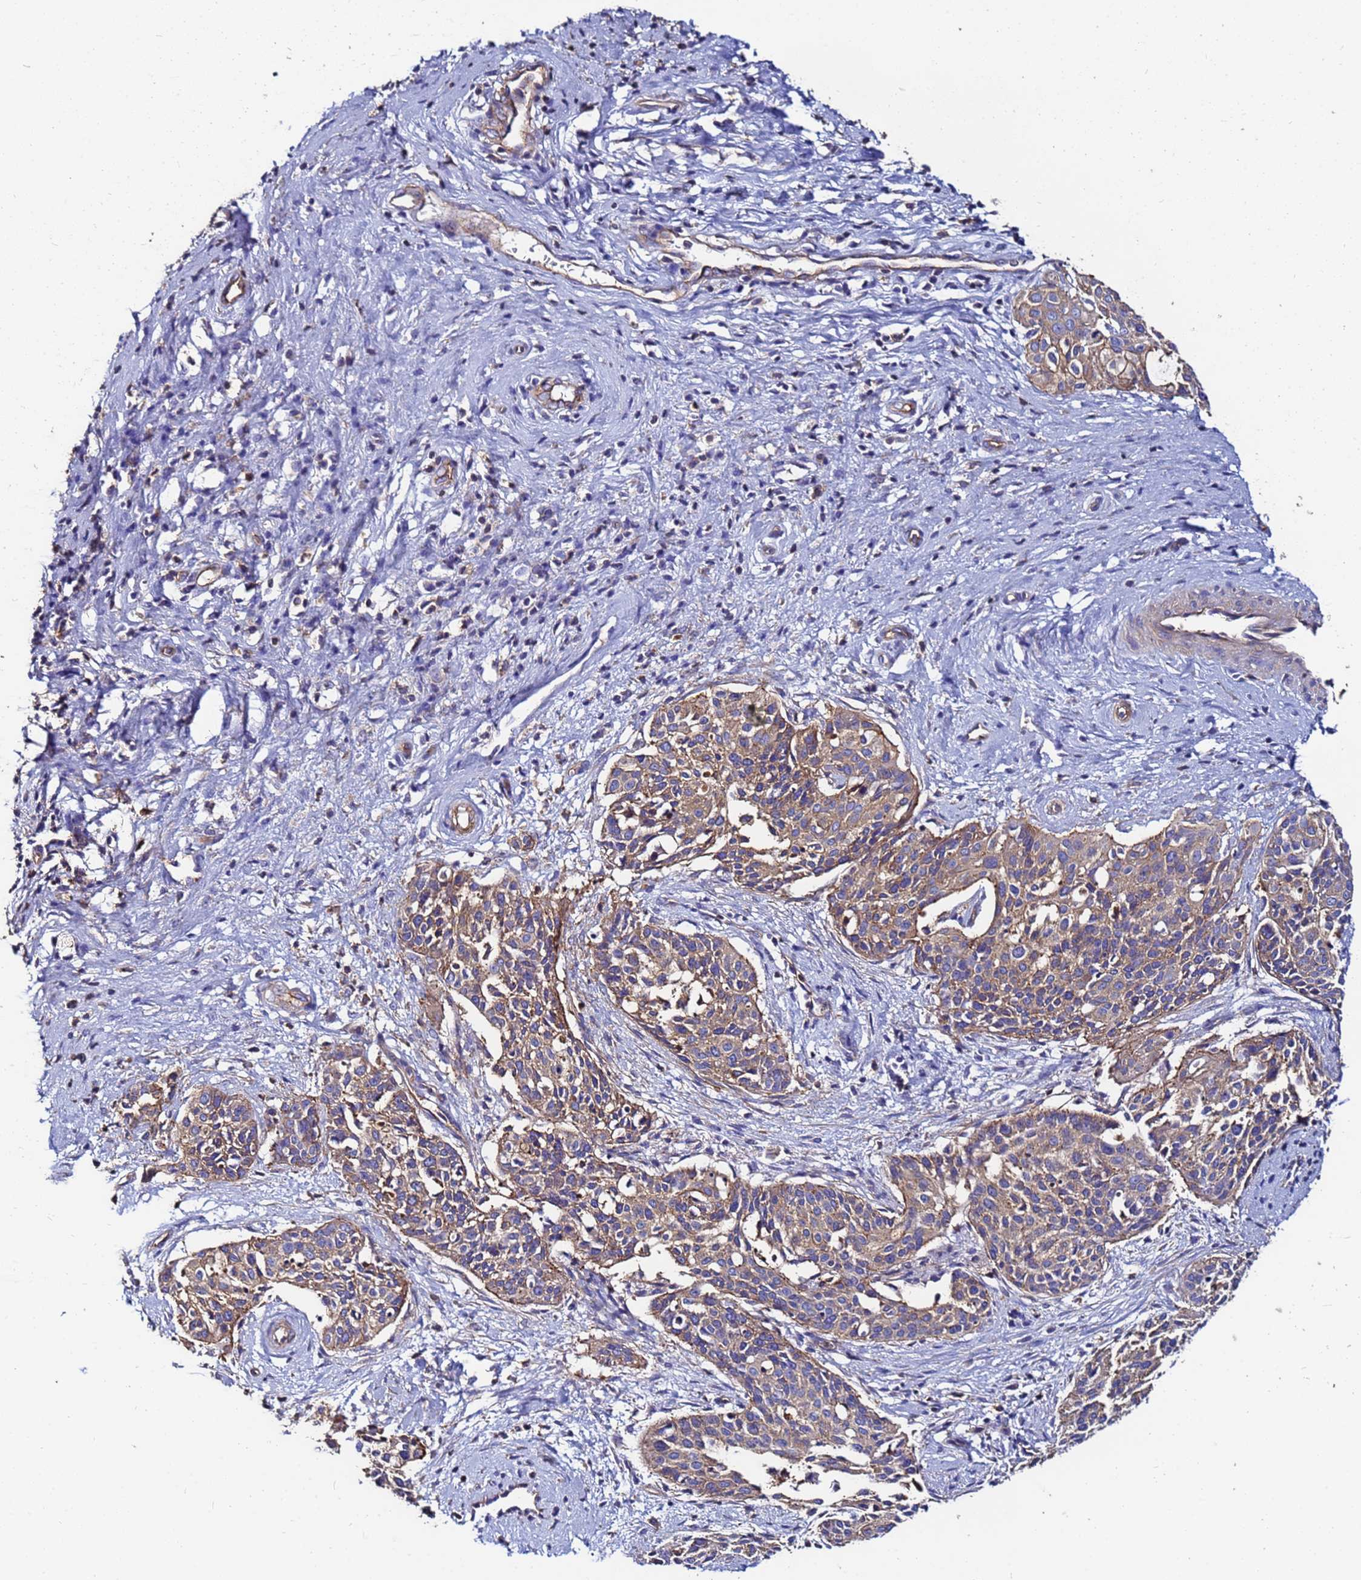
{"staining": {"intensity": "moderate", "quantity": ">75%", "location": "cytoplasmic/membranous"}, "tissue": "cervical cancer", "cell_type": "Tumor cells", "image_type": "cancer", "snomed": [{"axis": "morphology", "description": "Squamous cell carcinoma, NOS"}, {"axis": "topography", "description": "Cervix"}], "caption": "Protein expression analysis of human cervical squamous cell carcinoma reveals moderate cytoplasmic/membranous expression in about >75% of tumor cells. (DAB = brown stain, brightfield microscopy at high magnification).", "gene": "POTEE", "patient": {"sex": "female", "age": 44}}